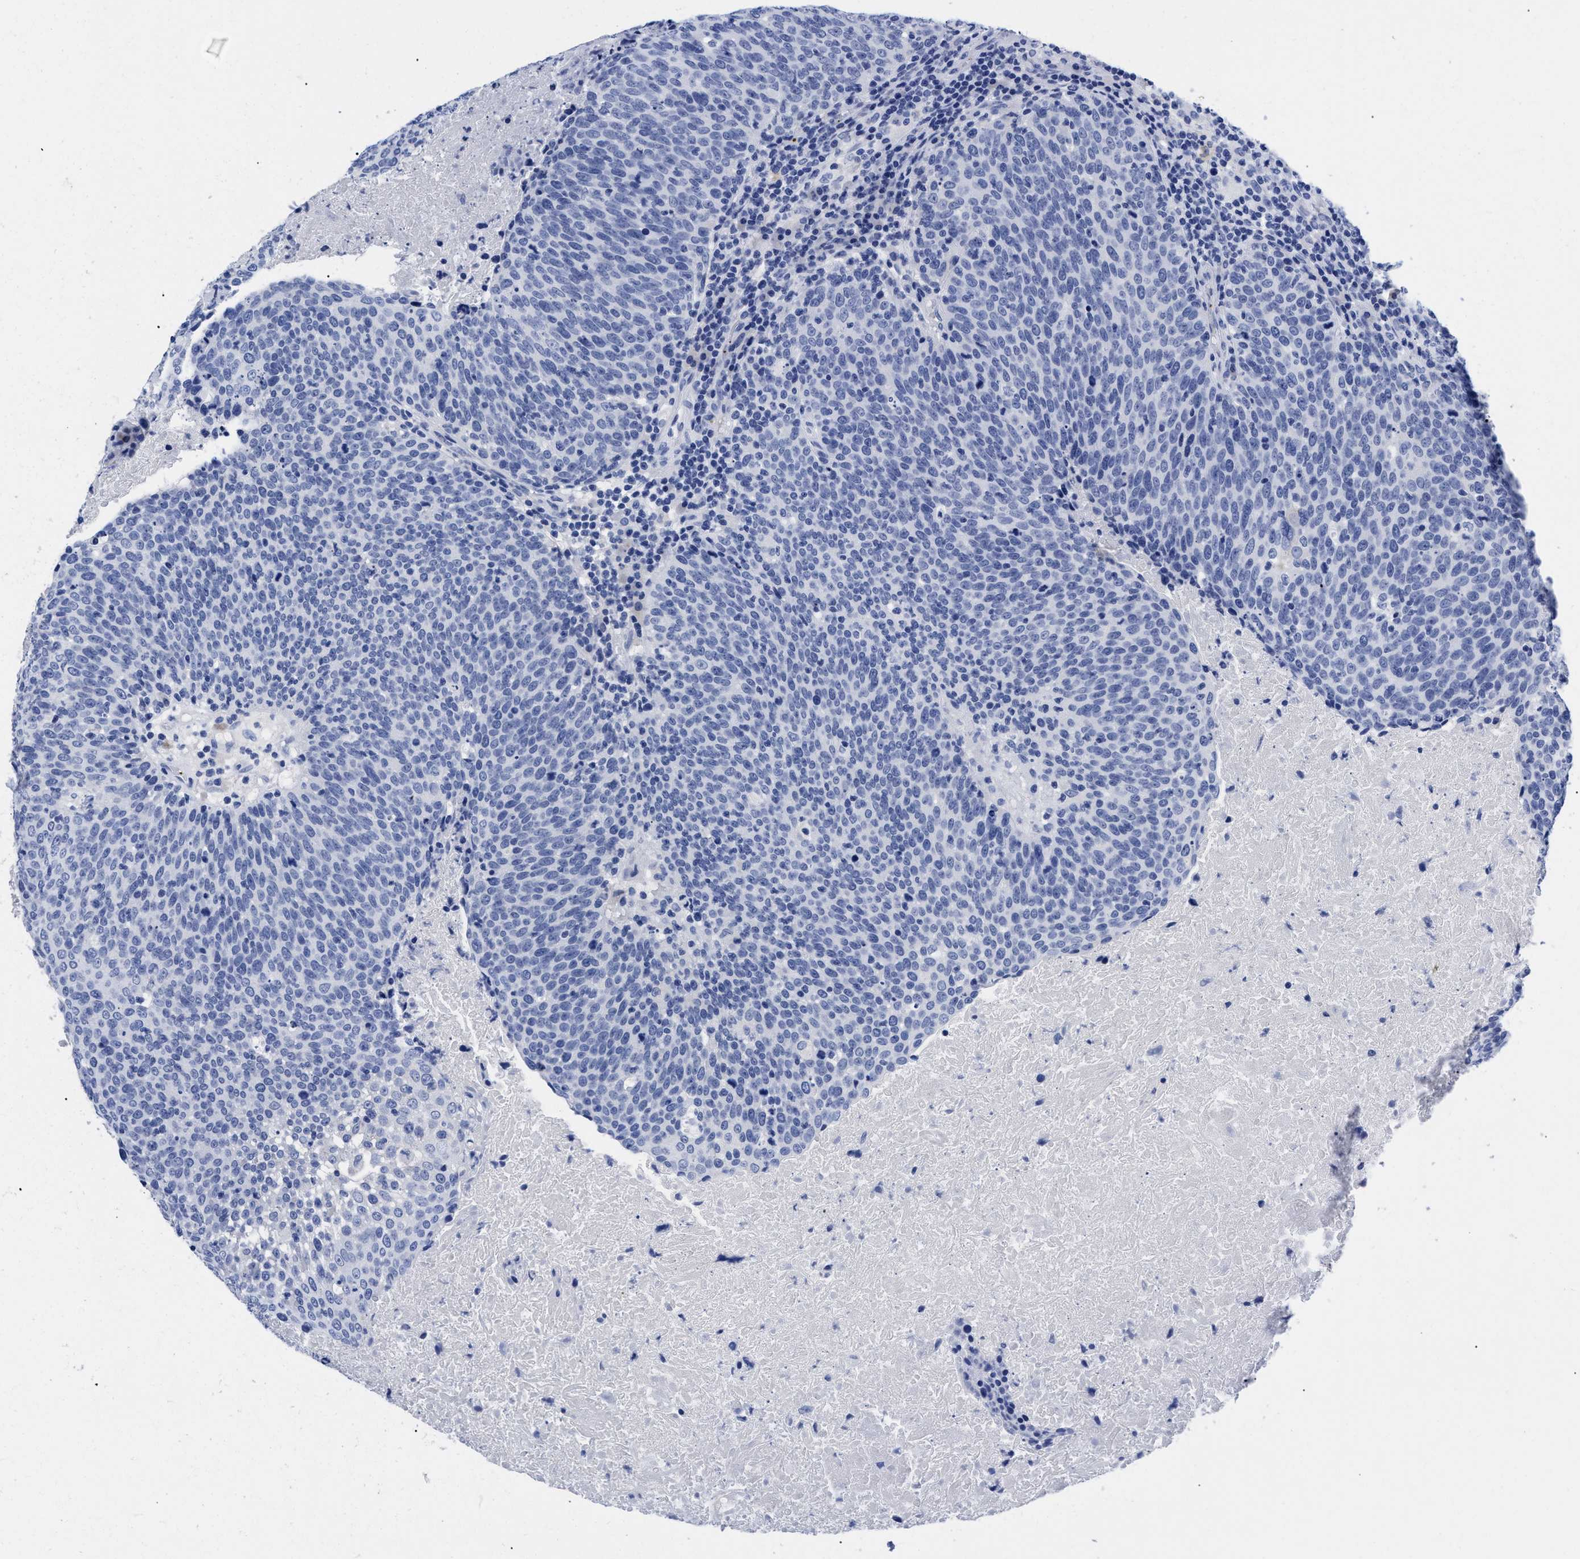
{"staining": {"intensity": "negative", "quantity": "none", "location": "none"}, "tissue": "head and neck cancer", "cell_type": "Tumor cells", "image_type": "cancer", "snomed": [{"axis": "morphology", "description": "Squamous cell carcinoma, NOS"}, {"axis": "morphology", "description": "Squamous cell carcinoma, metastatic, NOS"}, {"axis": "topography", "description": "Lymph node"}, {"axis": "topography", "description": "Head-Neck"}], "caption": "High power microscopy micrograph of an immunohistochemistry micrograph of metastatic squamous cell carcinoma (head and neck), revealing no significant expression in tumor cells.", "gene": "TREML1", "patient": {"sex": "male", "age": 62}}